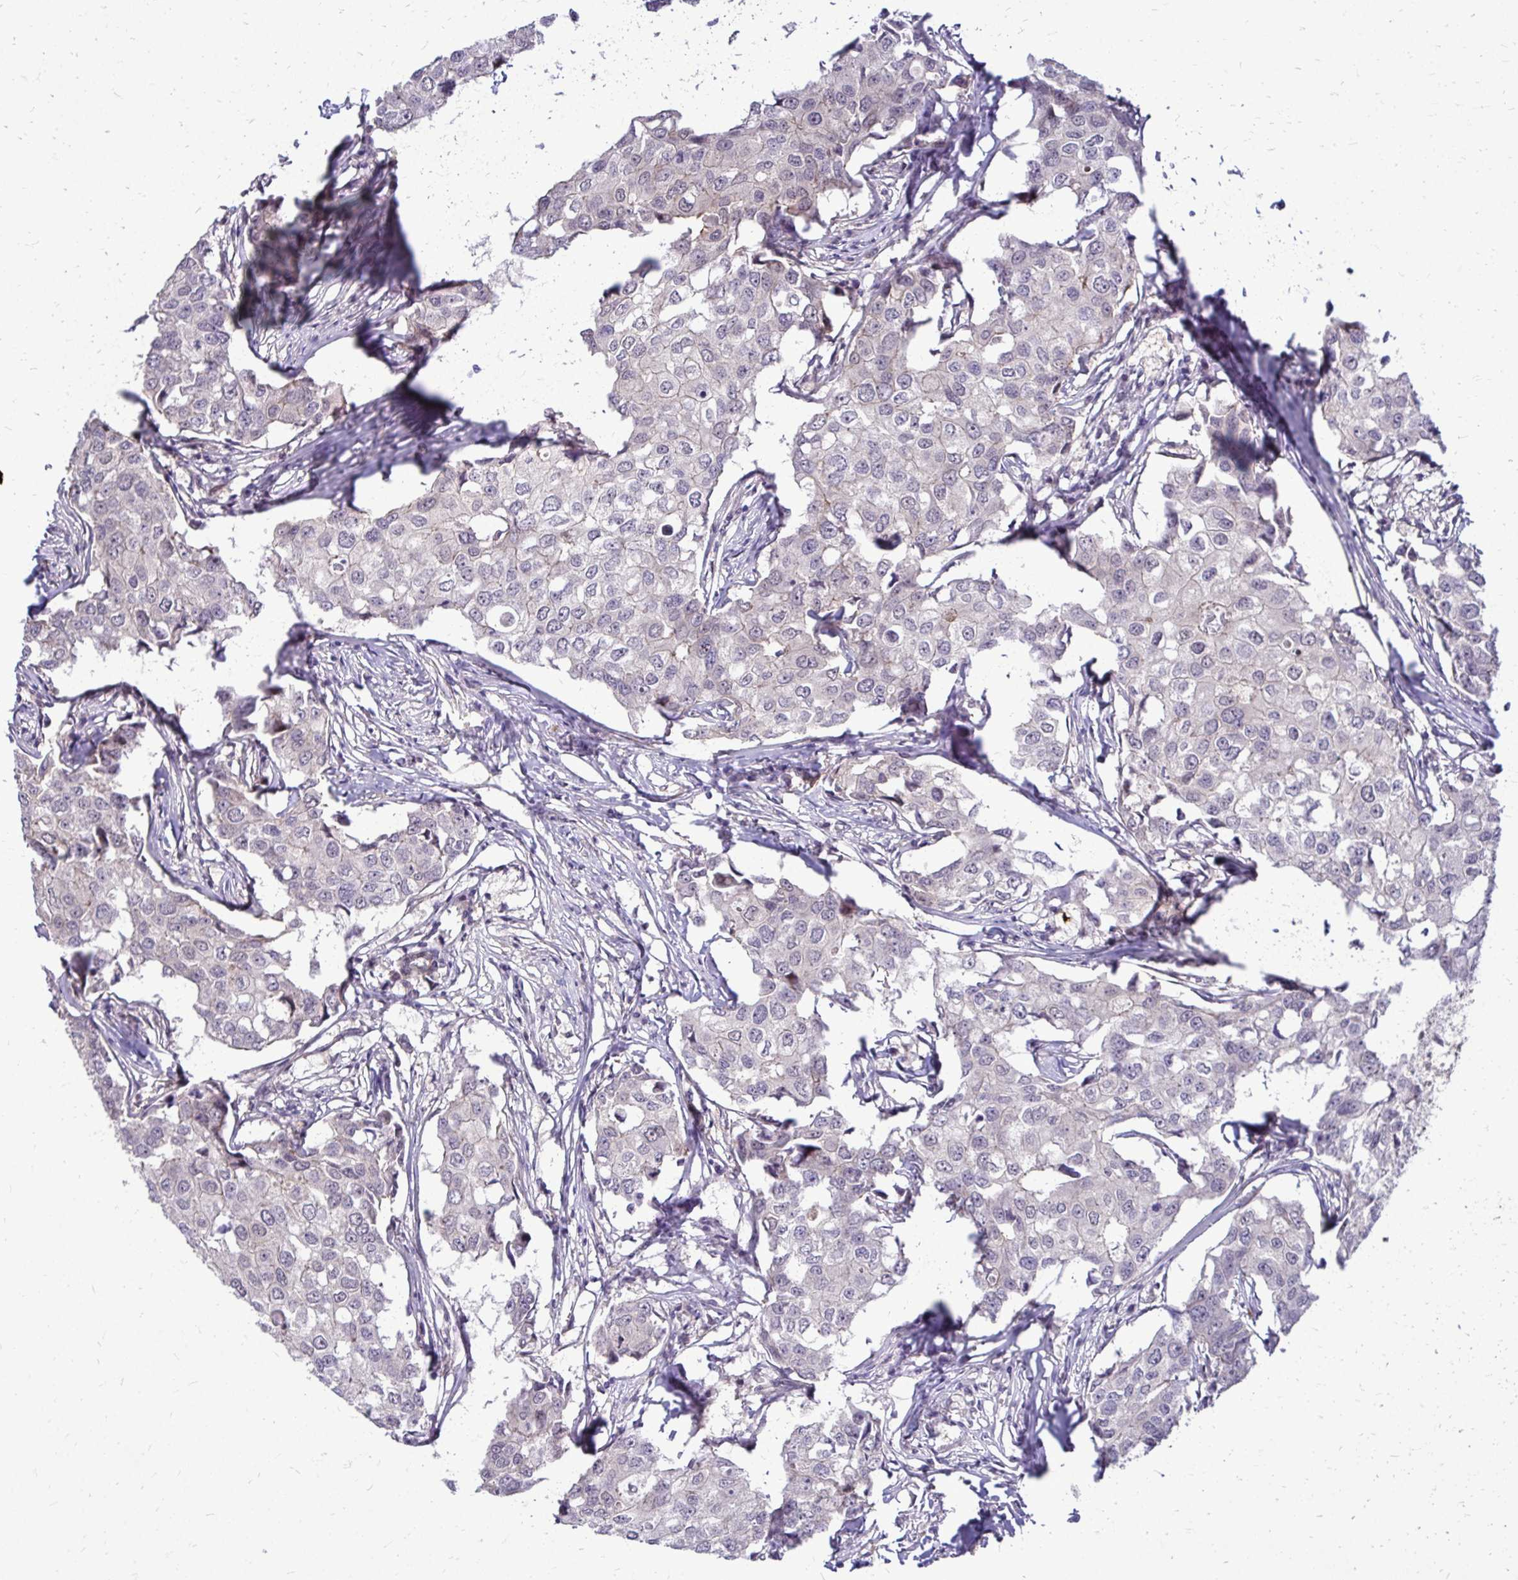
{"staining": {"intensity": "negative", "quantity": "none", "location": "none"}, "tissue": "breast cancer", "cell_type": "Tumor cells", "image_type": "cancer", "snomed": [{"axis": "morphology", "description": "Duct carcinoma"}, {"axis": "topography", "description": "Breast"}], "caption": "The photomicrograph exhibits no staining of tumor cells in breast intraductal carcinoma.", "gene": "TRIP6", "patient": {"sex": "female", "age": 27}}